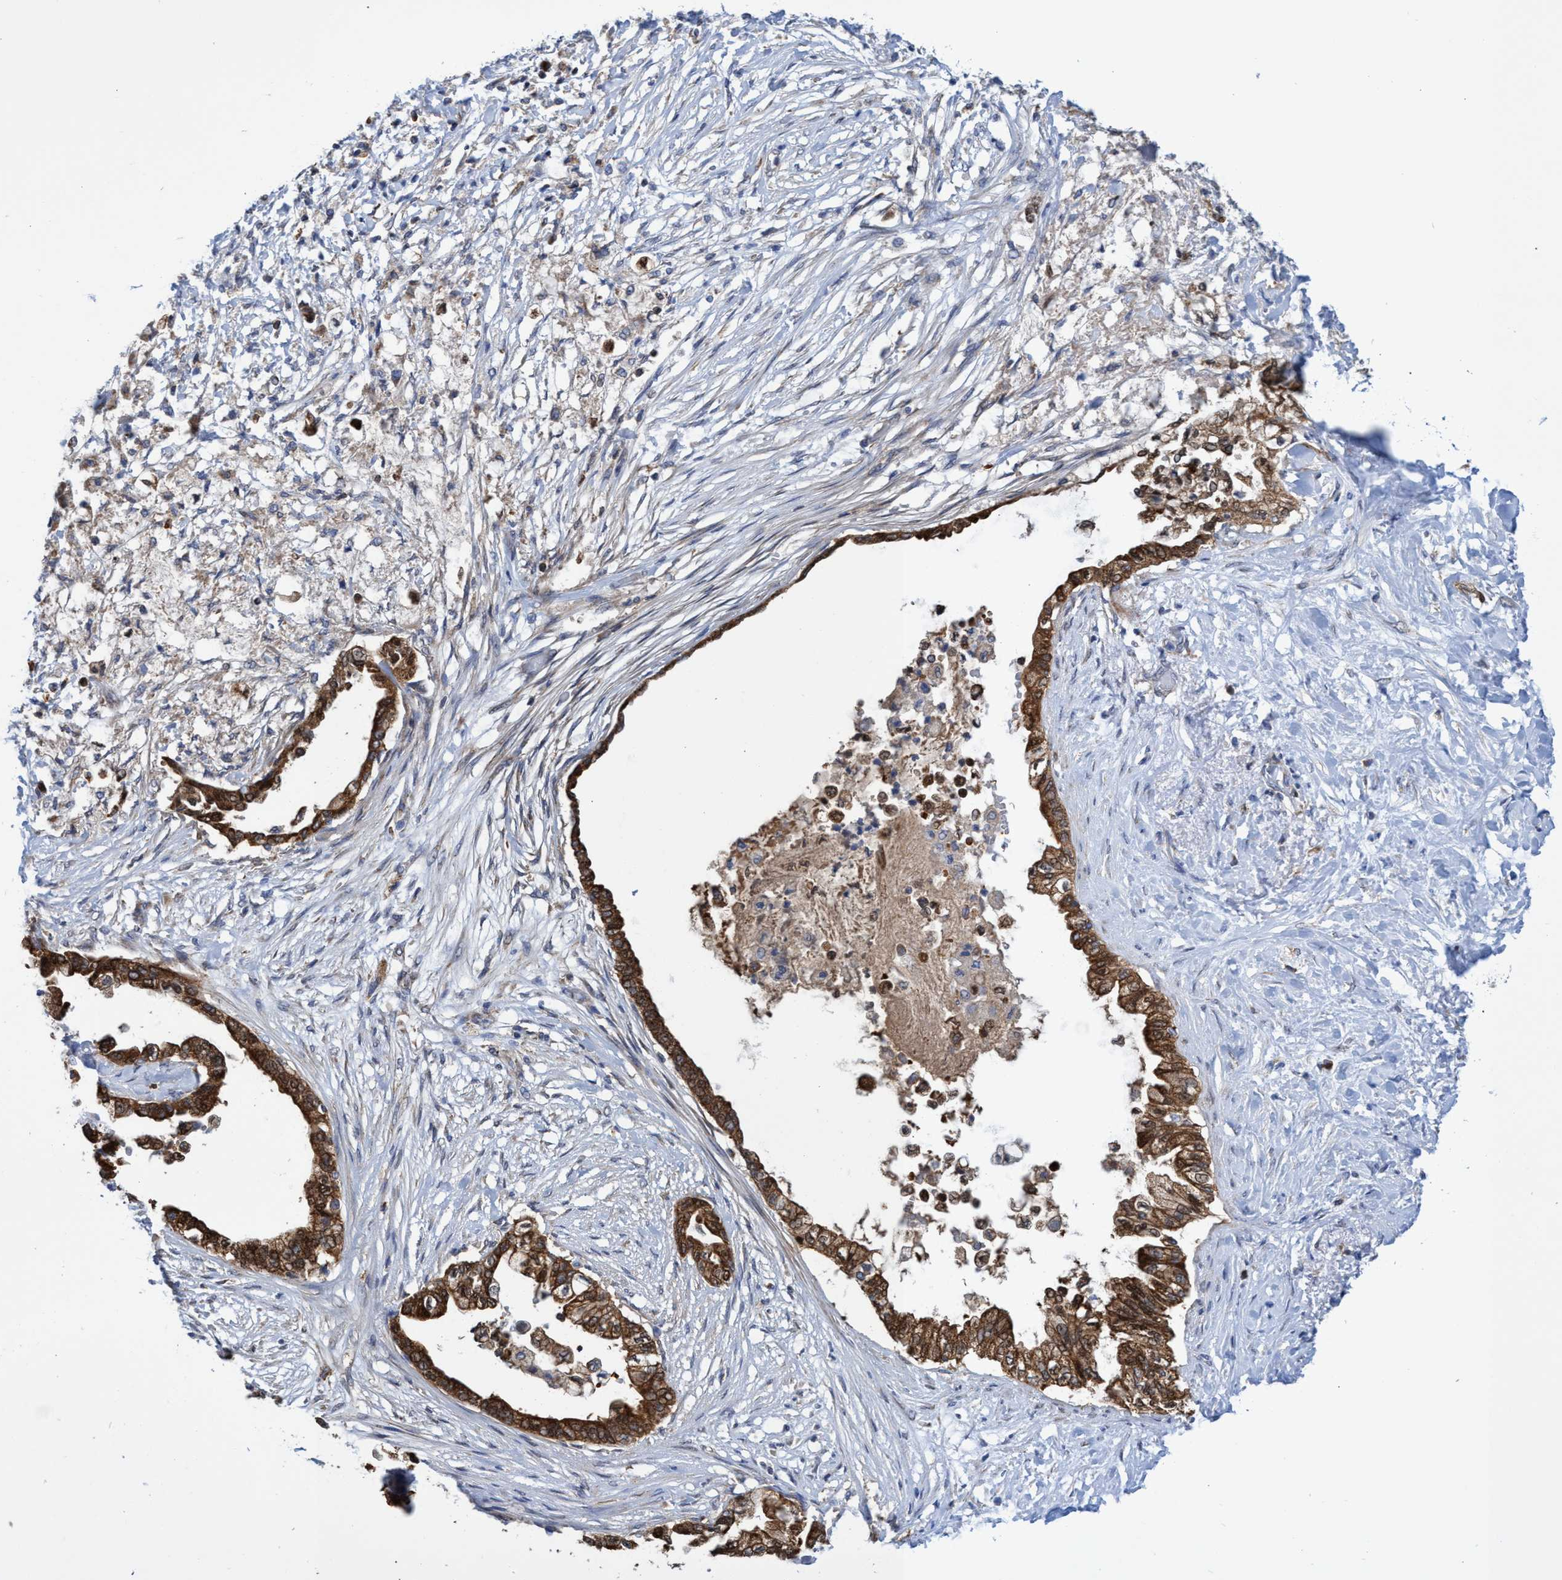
{"staining": {"intensity": "strong", "quantity": ">75%", "location": "cytoplasmic/membranous"}, "tissue": "pancreatic cancer", "cell_type": "Tumor cells", "image_type": "cancer", "snomed": [{"axis": "morphology", "description": "Normal tissue, NOS"}, {"axis": "morphology", "description": "Adenocarcinoma, NOS"}, {"axis": "topography", "description": "Pancreas"}, {"axis": "topography", "description": "Duodenum"}], "caption": "A brown stain shows strong cytoplasmic/membranous expression of a protein in human pancreatic cancer tumor cells. (DAB IHC with brightfield microscopy, high magnification).", "gene": "CRYZ", "patient": {"sex": "female", "age": 60}}